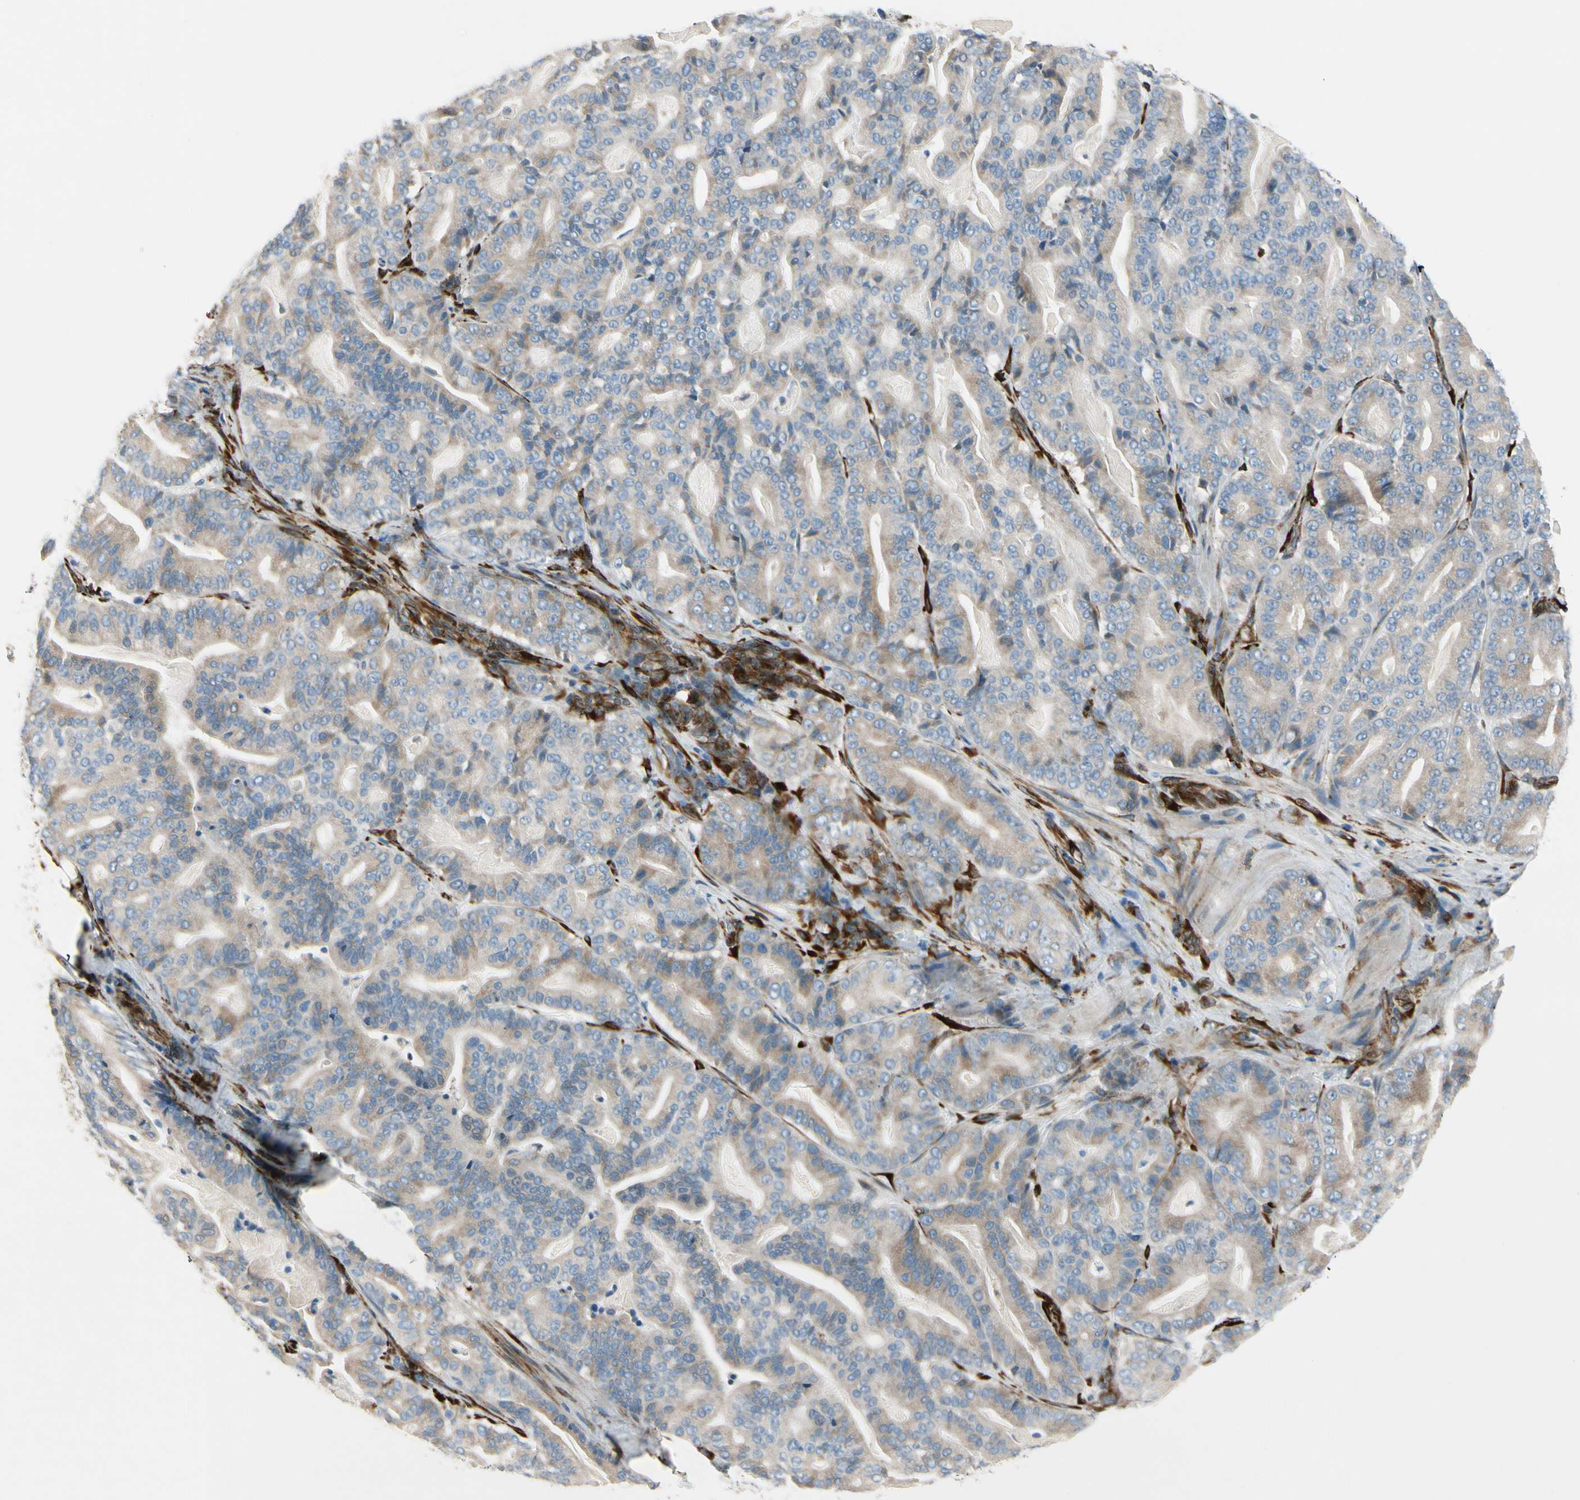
{"staining": {"intensity": "weak", "quantity": "25%-75%", "location": "cytoplasmic/membranous"}, "tissue": "pancreatic cancer", "cell_type": "Tumor cells", "image_type": "cancer", "snomed": [{"axis": "morphology", "description": "Adenocarcinoma, NOS"}, {"axis": "topography", "description": "Pancreas"}], "caption": "Immunohistochemistry (IHC) (DAB (3,3'-diaminobenzidine)) staining of human pancreatic adenocarcinoma displays weak cytoplasmic/membranous protein positivity in about 25%-75% of tumor cells.", "gene": "FKBP7", "patient": {"sex": "male", "age": 63}}